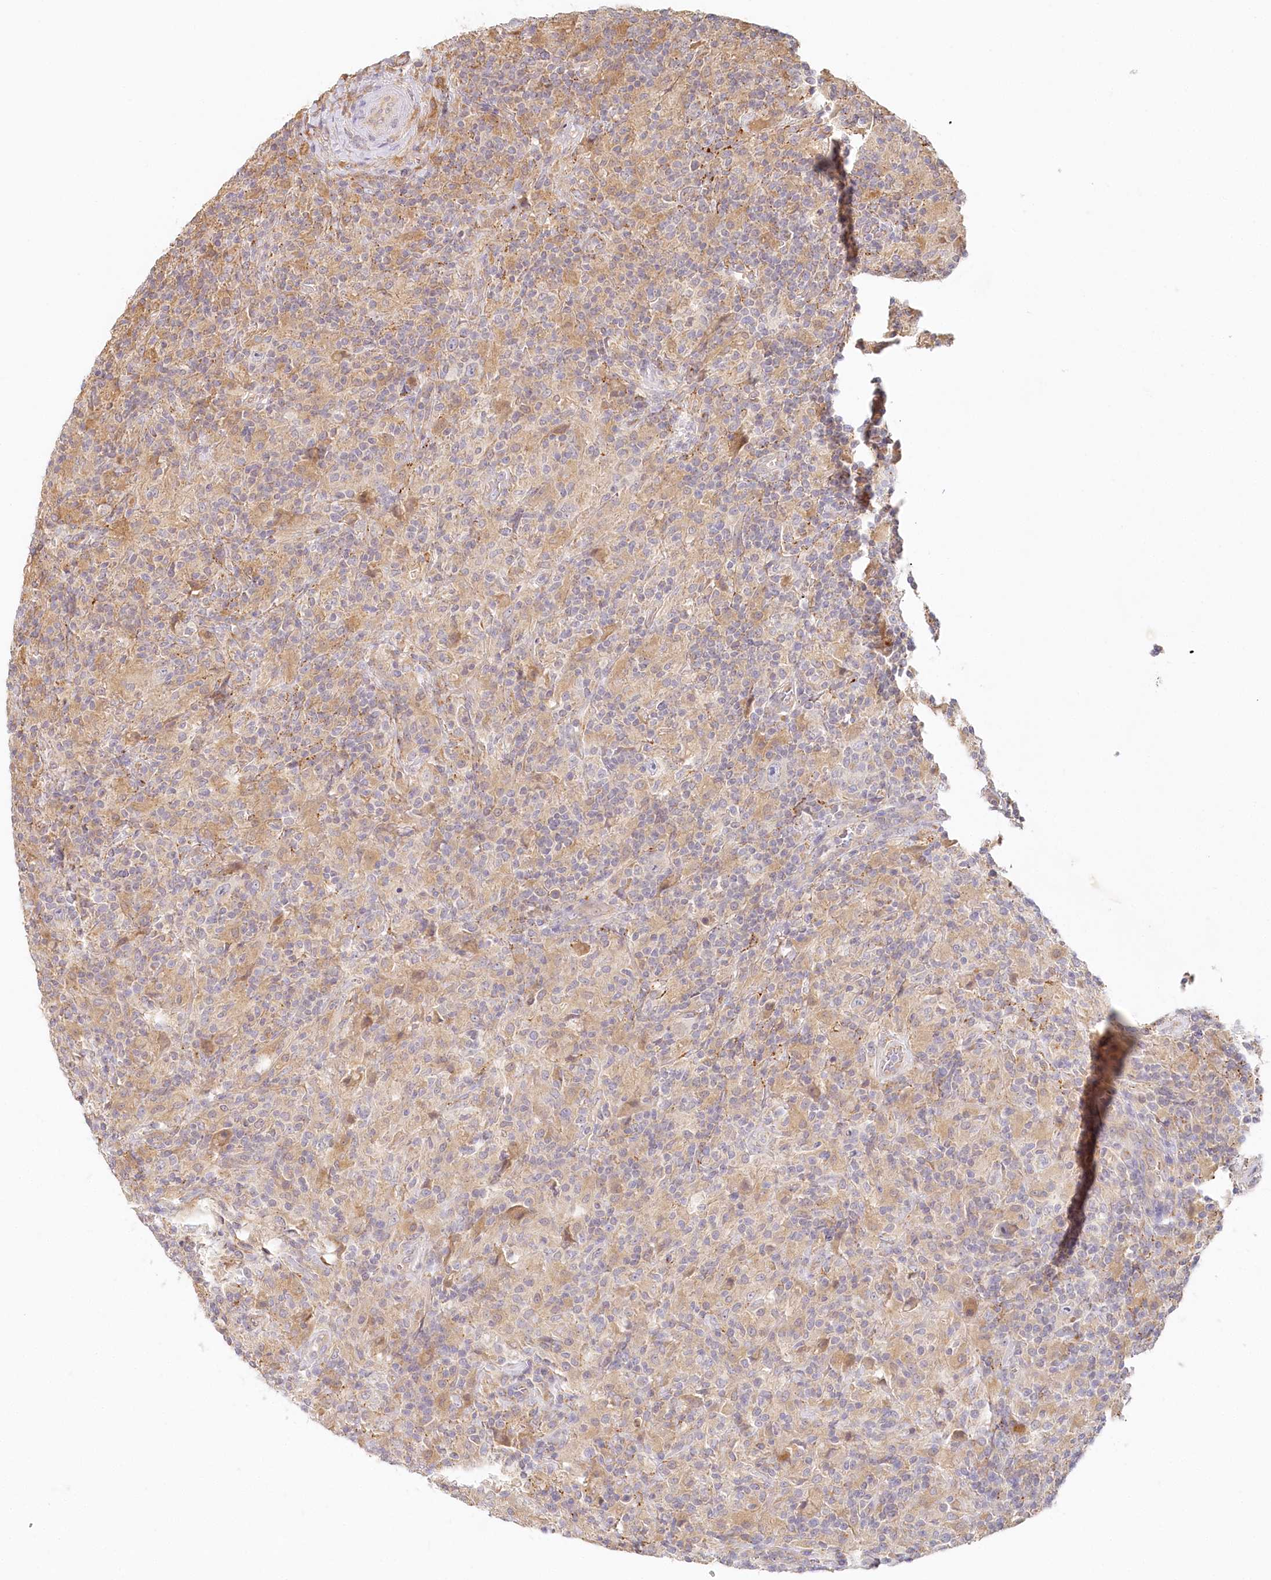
{"staining": {"intensity": "weak", "quantity": "<25%", "location": "cytoplasmic/membranous"}, "tissue": "lymphoma", "cell_type": "Tumor cells", "image_type": "cancer", "snomed": [{"axis": "morphology", "description": "Hodgkin's disease, NOS"}, {"axis": "topography", "description": "Lymph node"}], "caption": "This photomicrograph is of Hodgkin's disease stained with immunohistochemistry (IHC) to label a protein in brown with the nuclei are counter-stained blue. There is no expression in tumor cells. (DAB (3,3'-diaminobenzidine) immunohistochemistry (IHC), high magnification).", "gene": "VSIG1", "patient": {"sex": "male", "age": 70}}